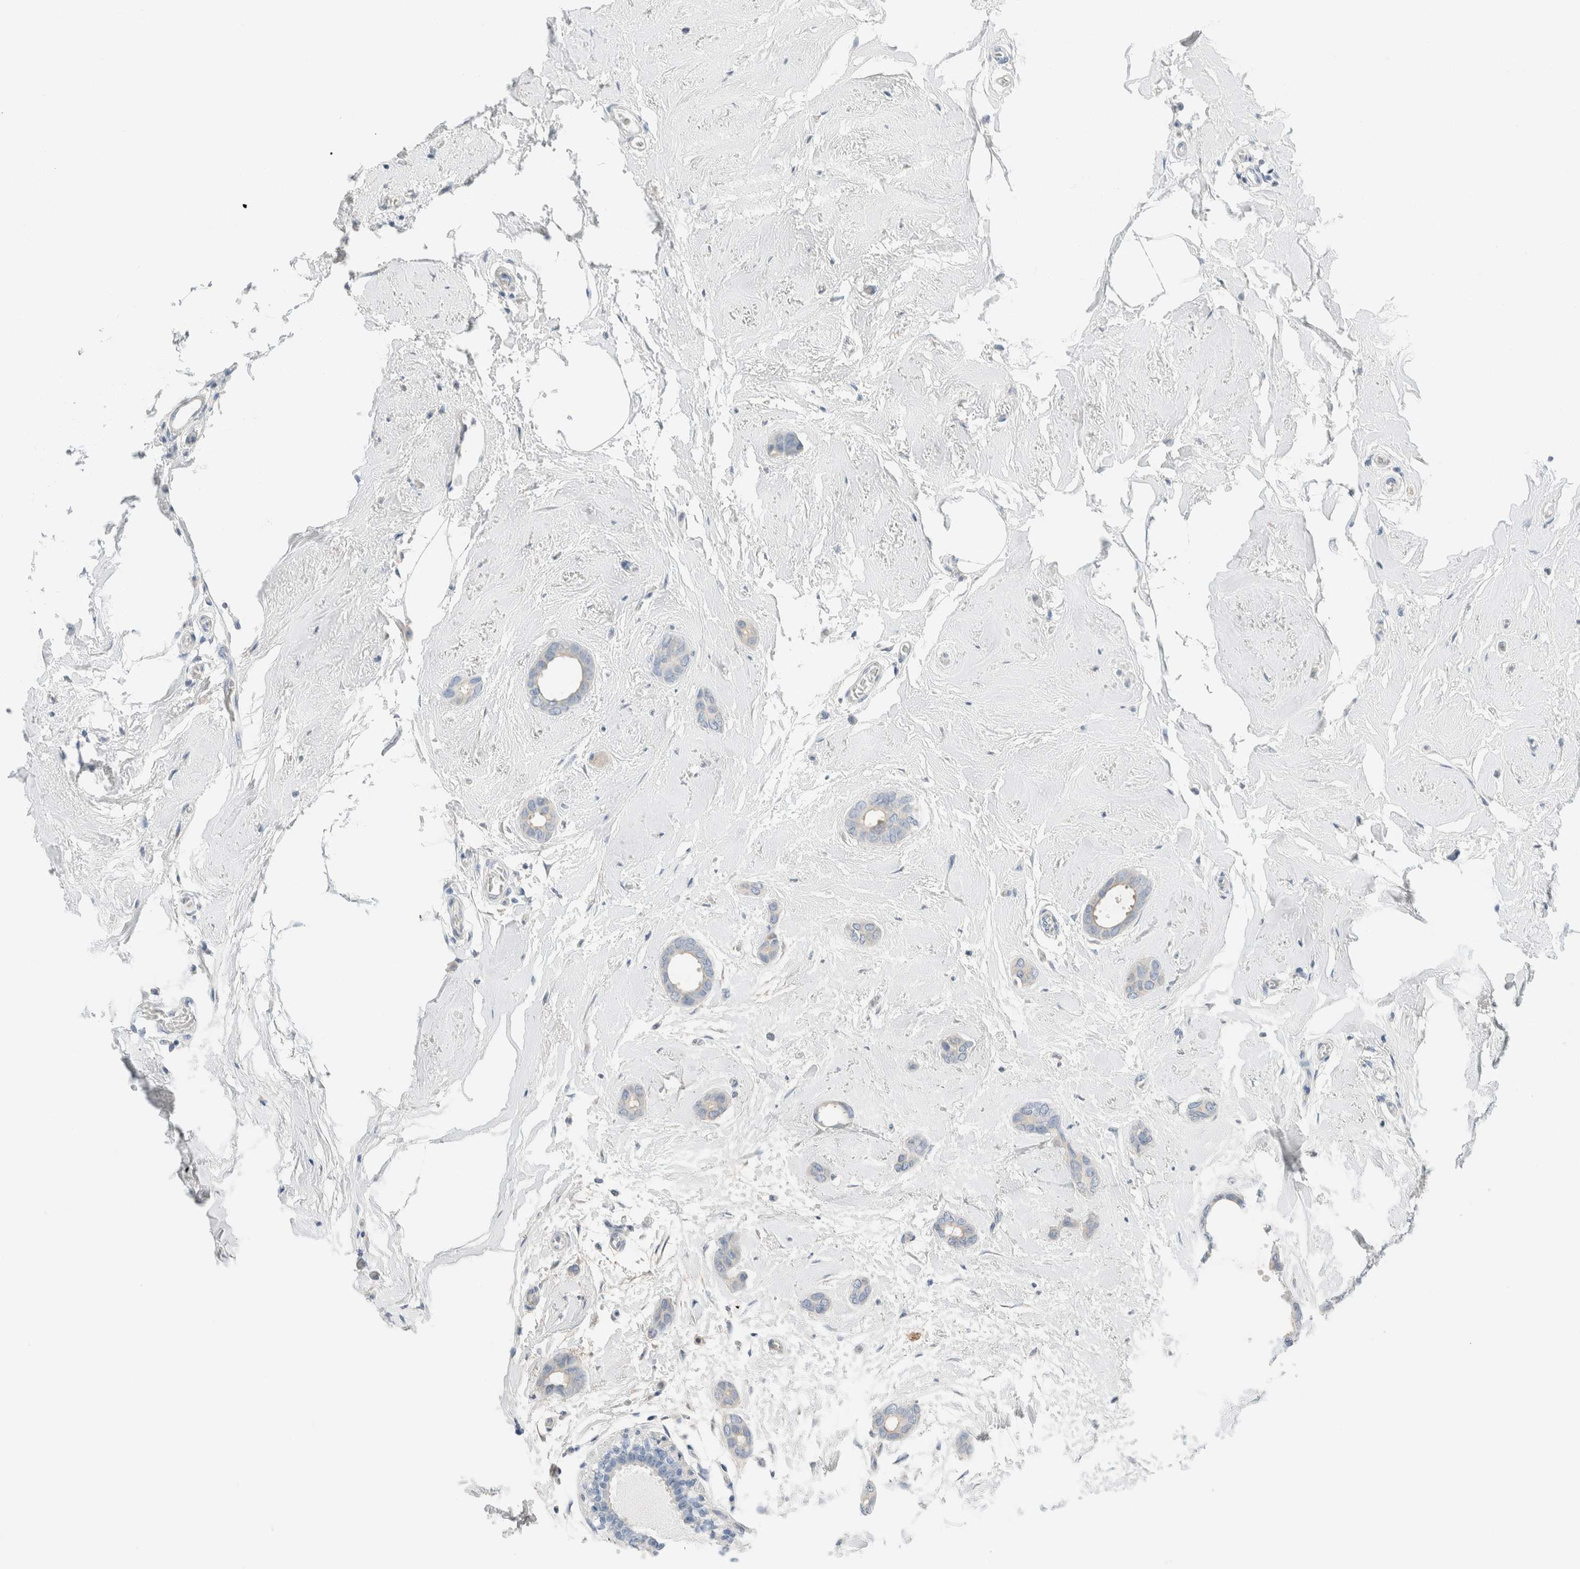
{"staining": {"intensity": "negative", "quantity": "none", "location": "none"}, "tissue": "breast cancer", "cell_type": "Tumor cells", "image_type": "cancer", "snomed": [{"axis": "morphology", "description": "Duct carcinoma"}, {"axis": "topography", "description": "Breast"}], "caption": "Immunohistochemical staining of human breast cancer exhibits no significant expression in tumor cells.", "gene": "PCM1", "patient": {"sex": "female", "age": 55}}